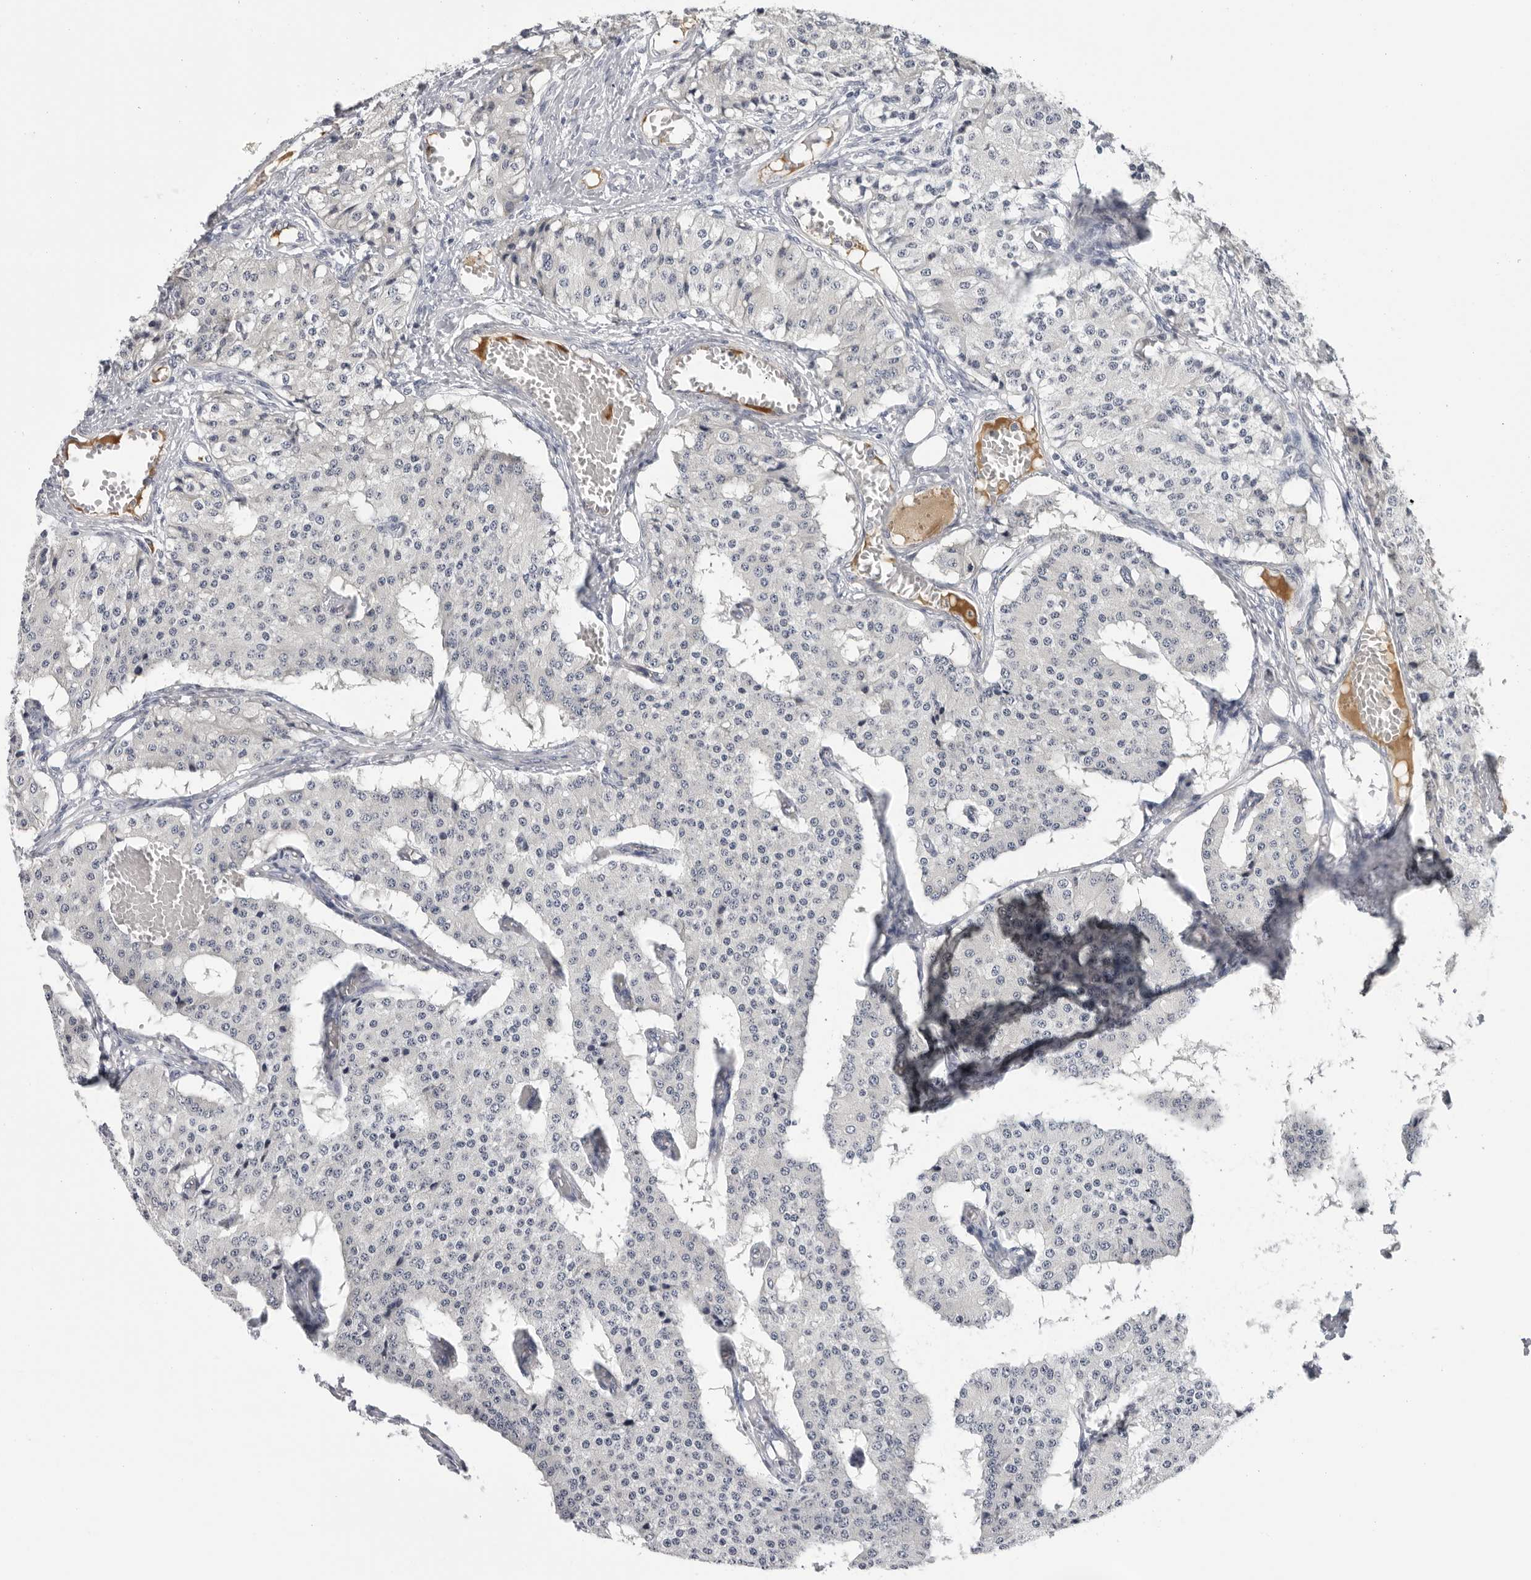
{"staining": {"intensity": "negative", "quantity": "none", "location": "none"}, "tissue": "carcinoid", "cell_type": "Tumor cells", "image_type": "cancer", "snomed": [{"axis": "morphology", "description": "Carcinoid, malignant, NOS"}, {"axis": "topography", "description": "Colon"}], "caption": "Immunohistochemical staining of human malignant carcinoid demonstrates no significant staining in tumor cells.", "gene": "ZNF502", "patient": {"sex": "female", "age": 52}}